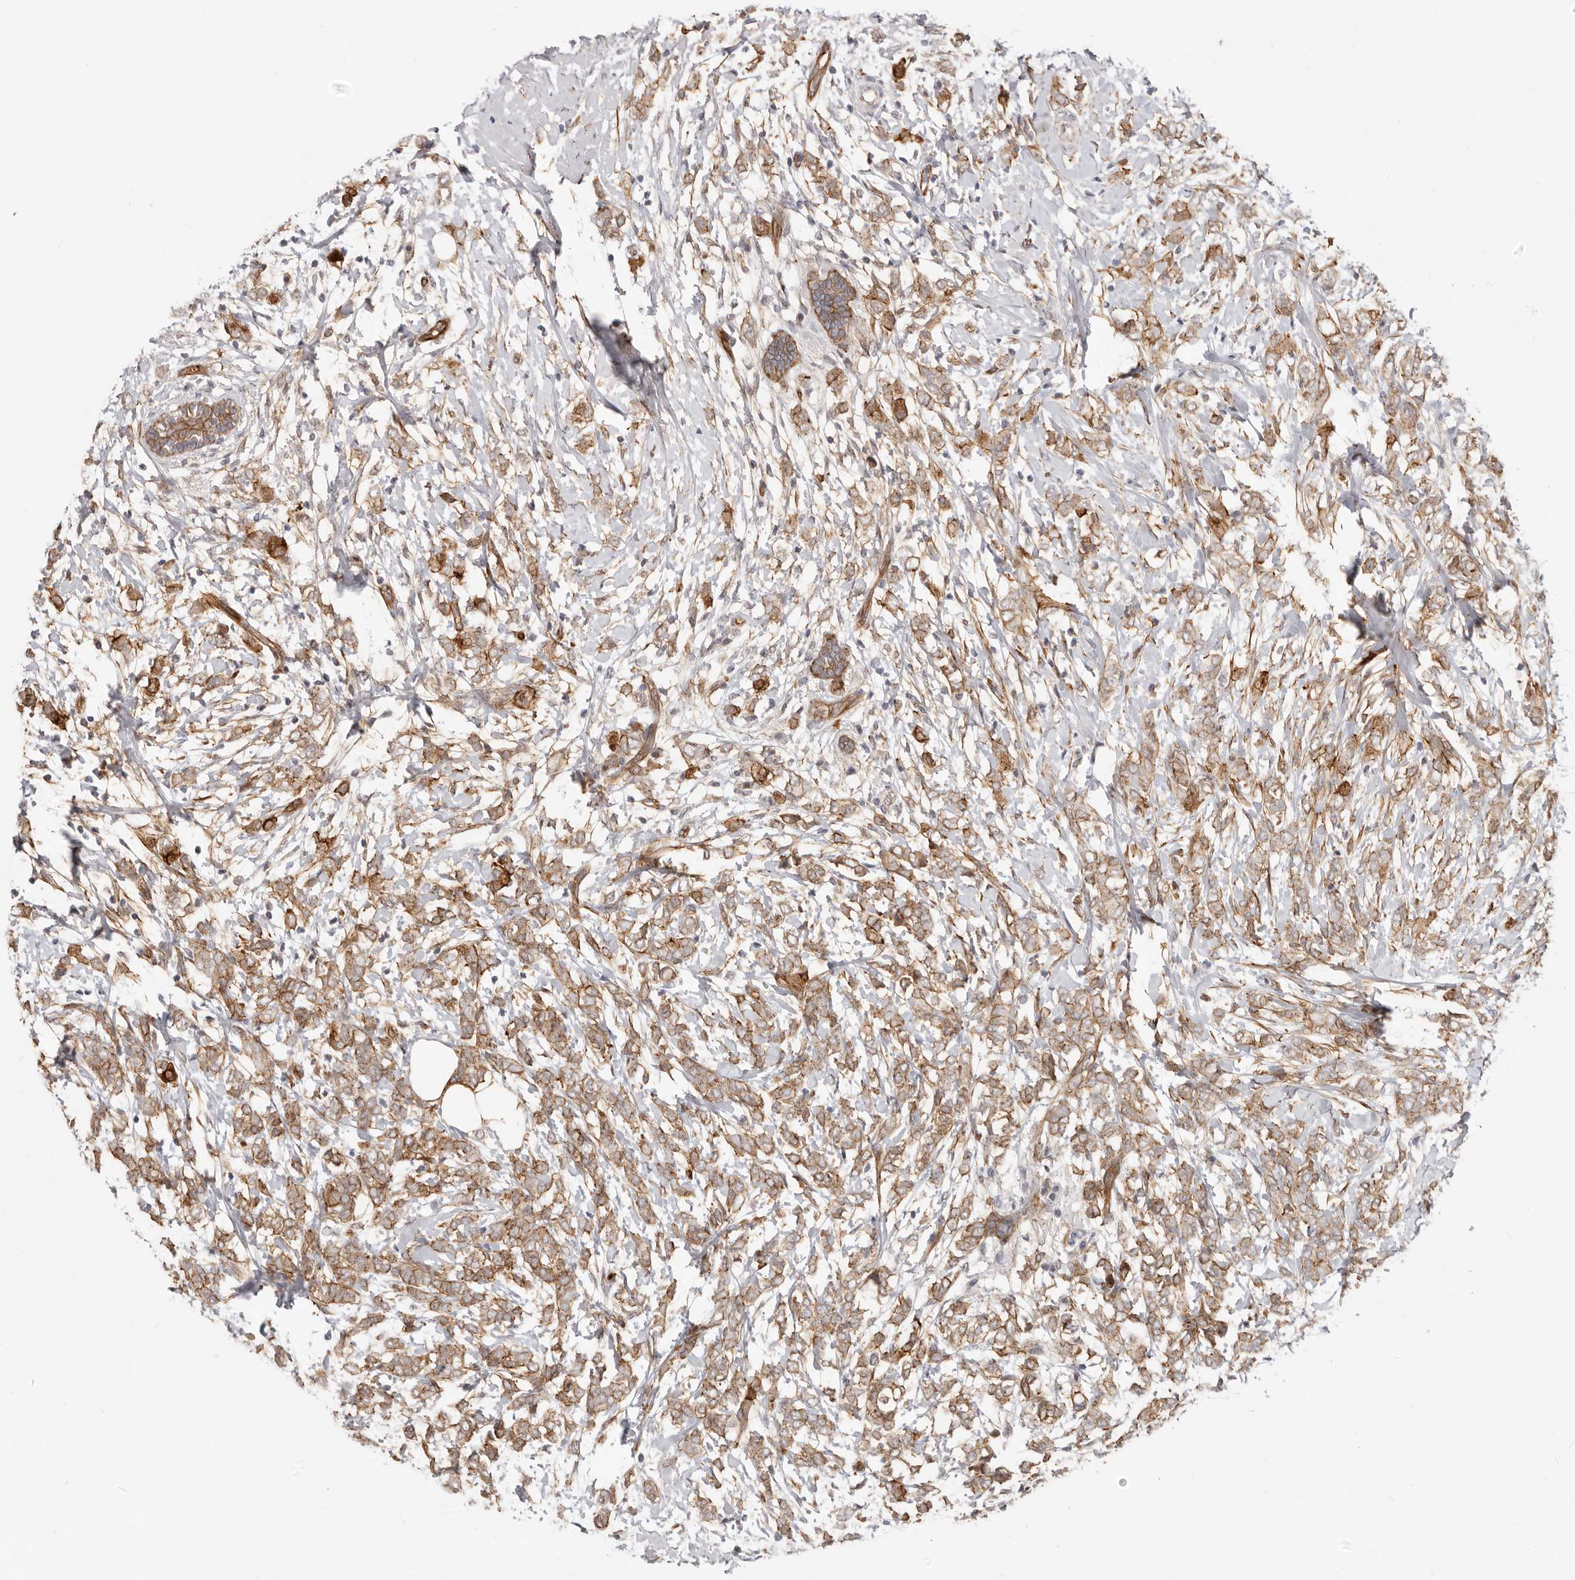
{"staining": {"intensity": "moderate", "quantity": ">75%", "location": "cytoplasmic/membranous"}, "tissue": "breast cancer", "cell_type": "Tumor cells", "image_type": "cancer", "snomed": [{"axis": "morphology", "description": "Normal tissue, NOS"}, {"axis": "morphology", "description": "Lobular carcinoma"}, {"axis": "topography", "description": "Breast"}], "caption": "Immunohistochemical staining of breast cancer (lobular carcinoma) reveals moderate cytoplasmic/membranous protein staining in about >75% of tumor cells.", "gene": "SZT2", "patient": {"sex": "female", "age": 47}}